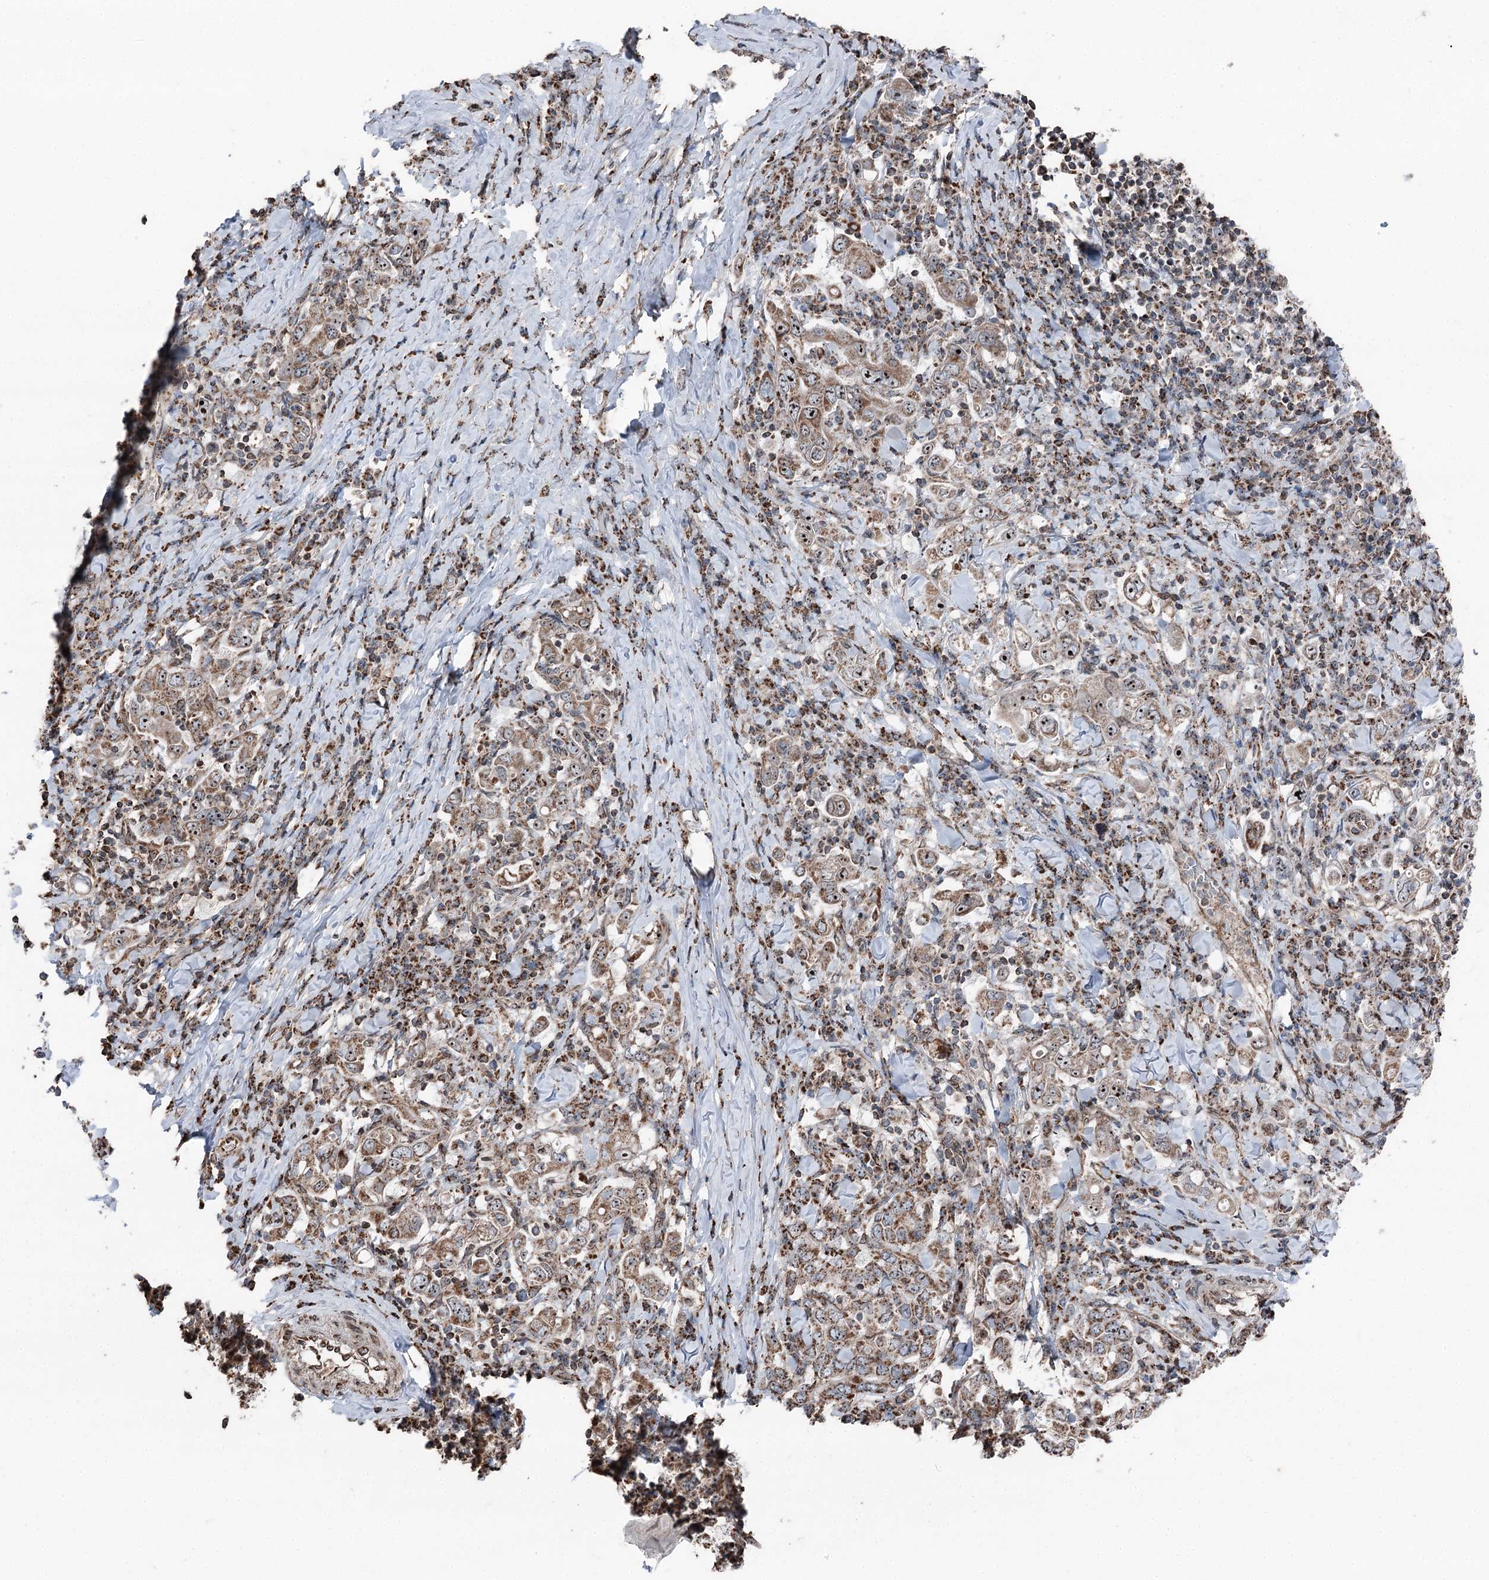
{"staining": {"intensity": "moderate", "quantity": ">75%", "location": "cytoplasmic/membranous,nuclear"}, "tissue": "stomach cancer", "cell_type": "Tumor cells", "image_type": "cancer", "snomed": [{"axis": "morphology", "description": "Adenocarcinoma, NOS"}, {"axis": "topography", "description": "Stomach, upper"}], "caption": "Stomach cancer (adenocarcinoma) stained with immunohistochemistry (IHC) reveals moderate cytoplasmic/membranous and nuclear positivity in about >75% of tumor cells.", "gene": "STEEP1", "patient": {"sex": "male", "age": 62}}